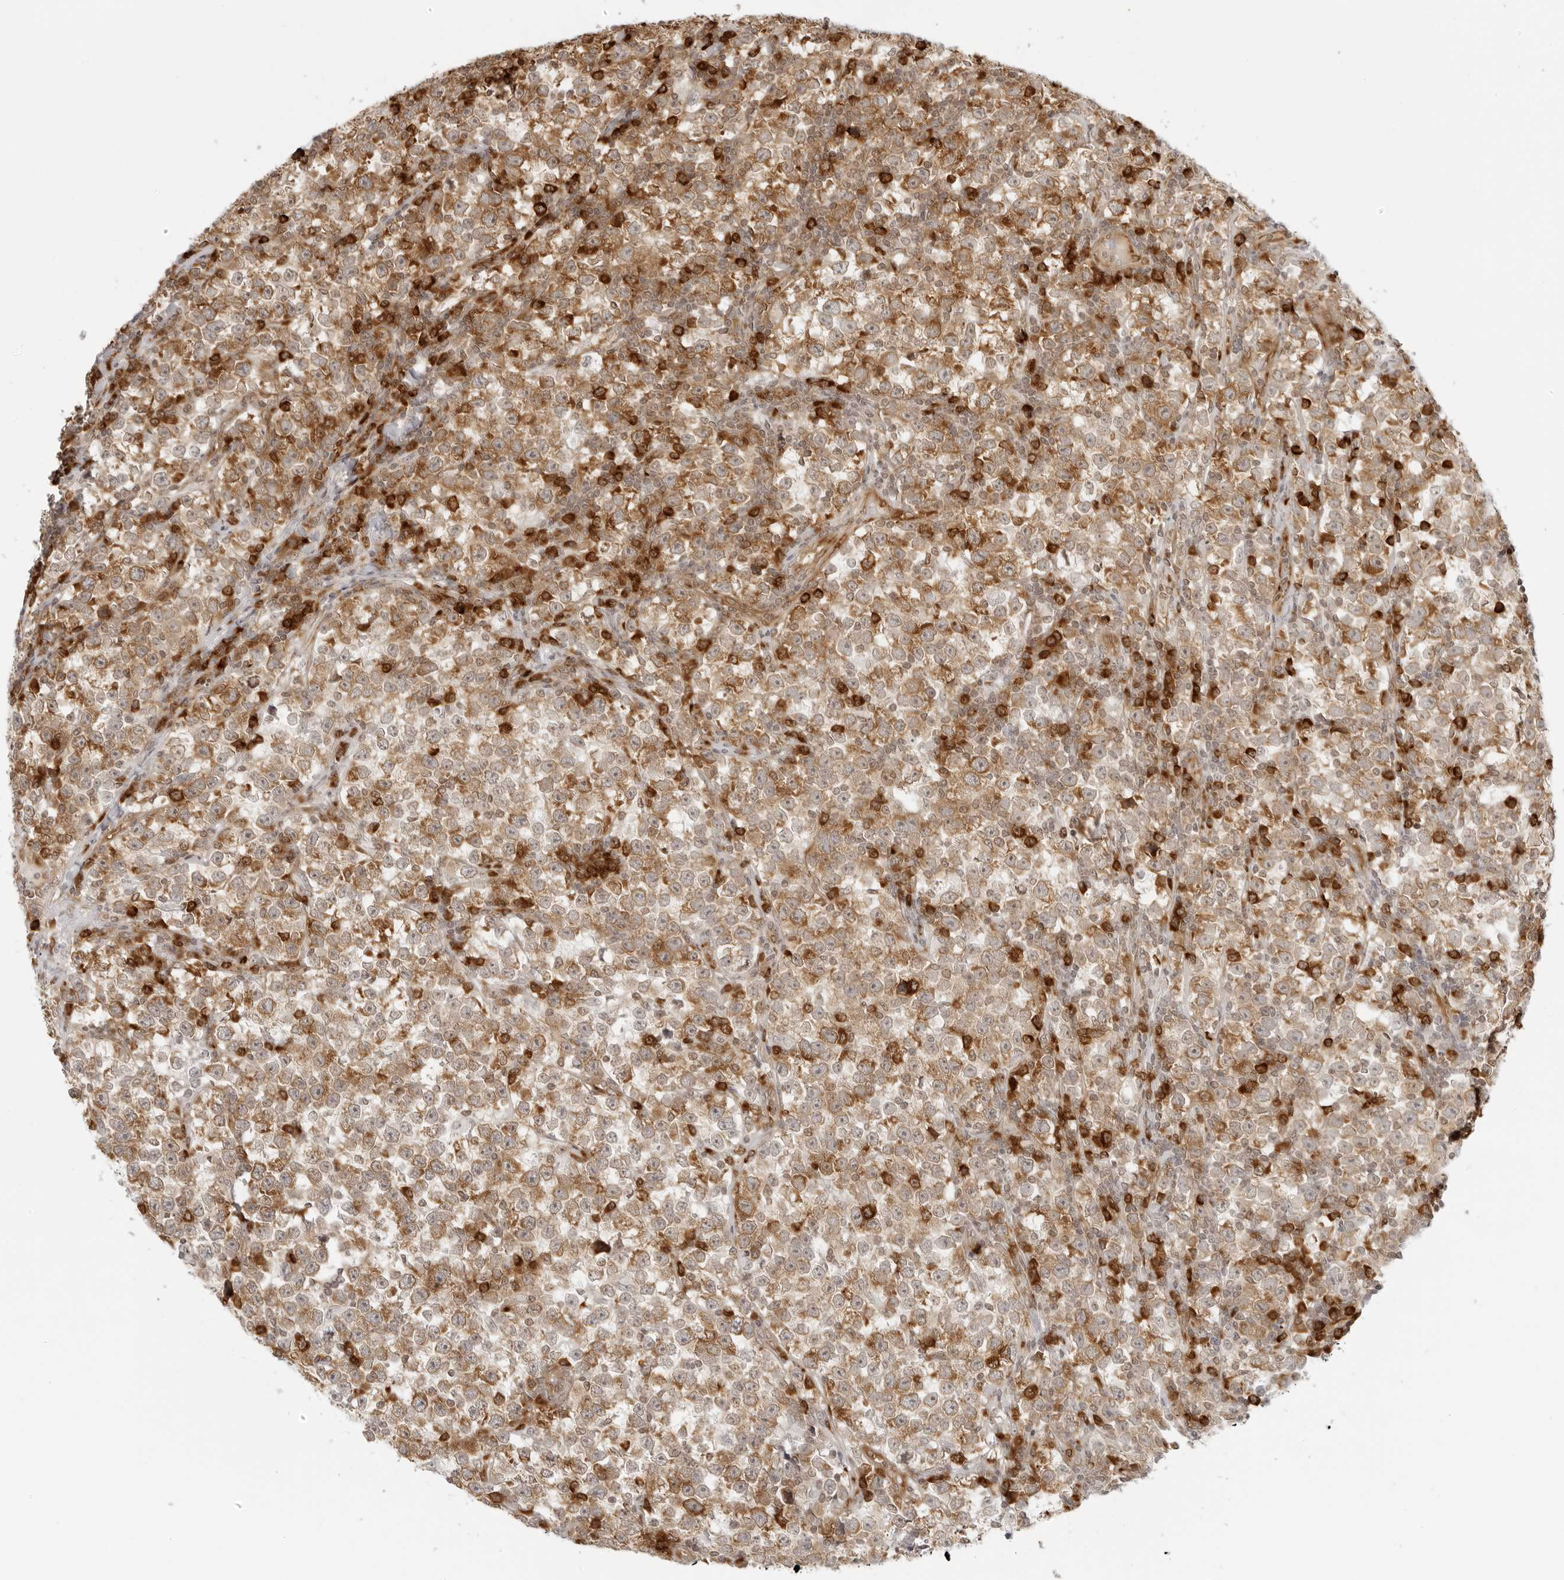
{"staining": {"intensity": "moderate", "quantity": ">75%", "location": "cytoplasmic/membranous"}, "tissue": "testis cancer", "cell_type": "Tumor cells", "image_type": "cancer", "snomed": [{"axis": "morphology", "description": "Normal tissue, NOS"}, {"axis": "morphology", "description": "Seminoma, NOS"}, {"axis": "topography", "description": "Testis"}], "caption": "DAB (3,3'-diaminobenzidine) immunohistochemical staining of testis cancer exhibits moderate cytoplasmic/membranous protein staining in about >75% of tumor cells.", "gene": "EIF4G1", "patient": {"sex": "male", "age": 43}}